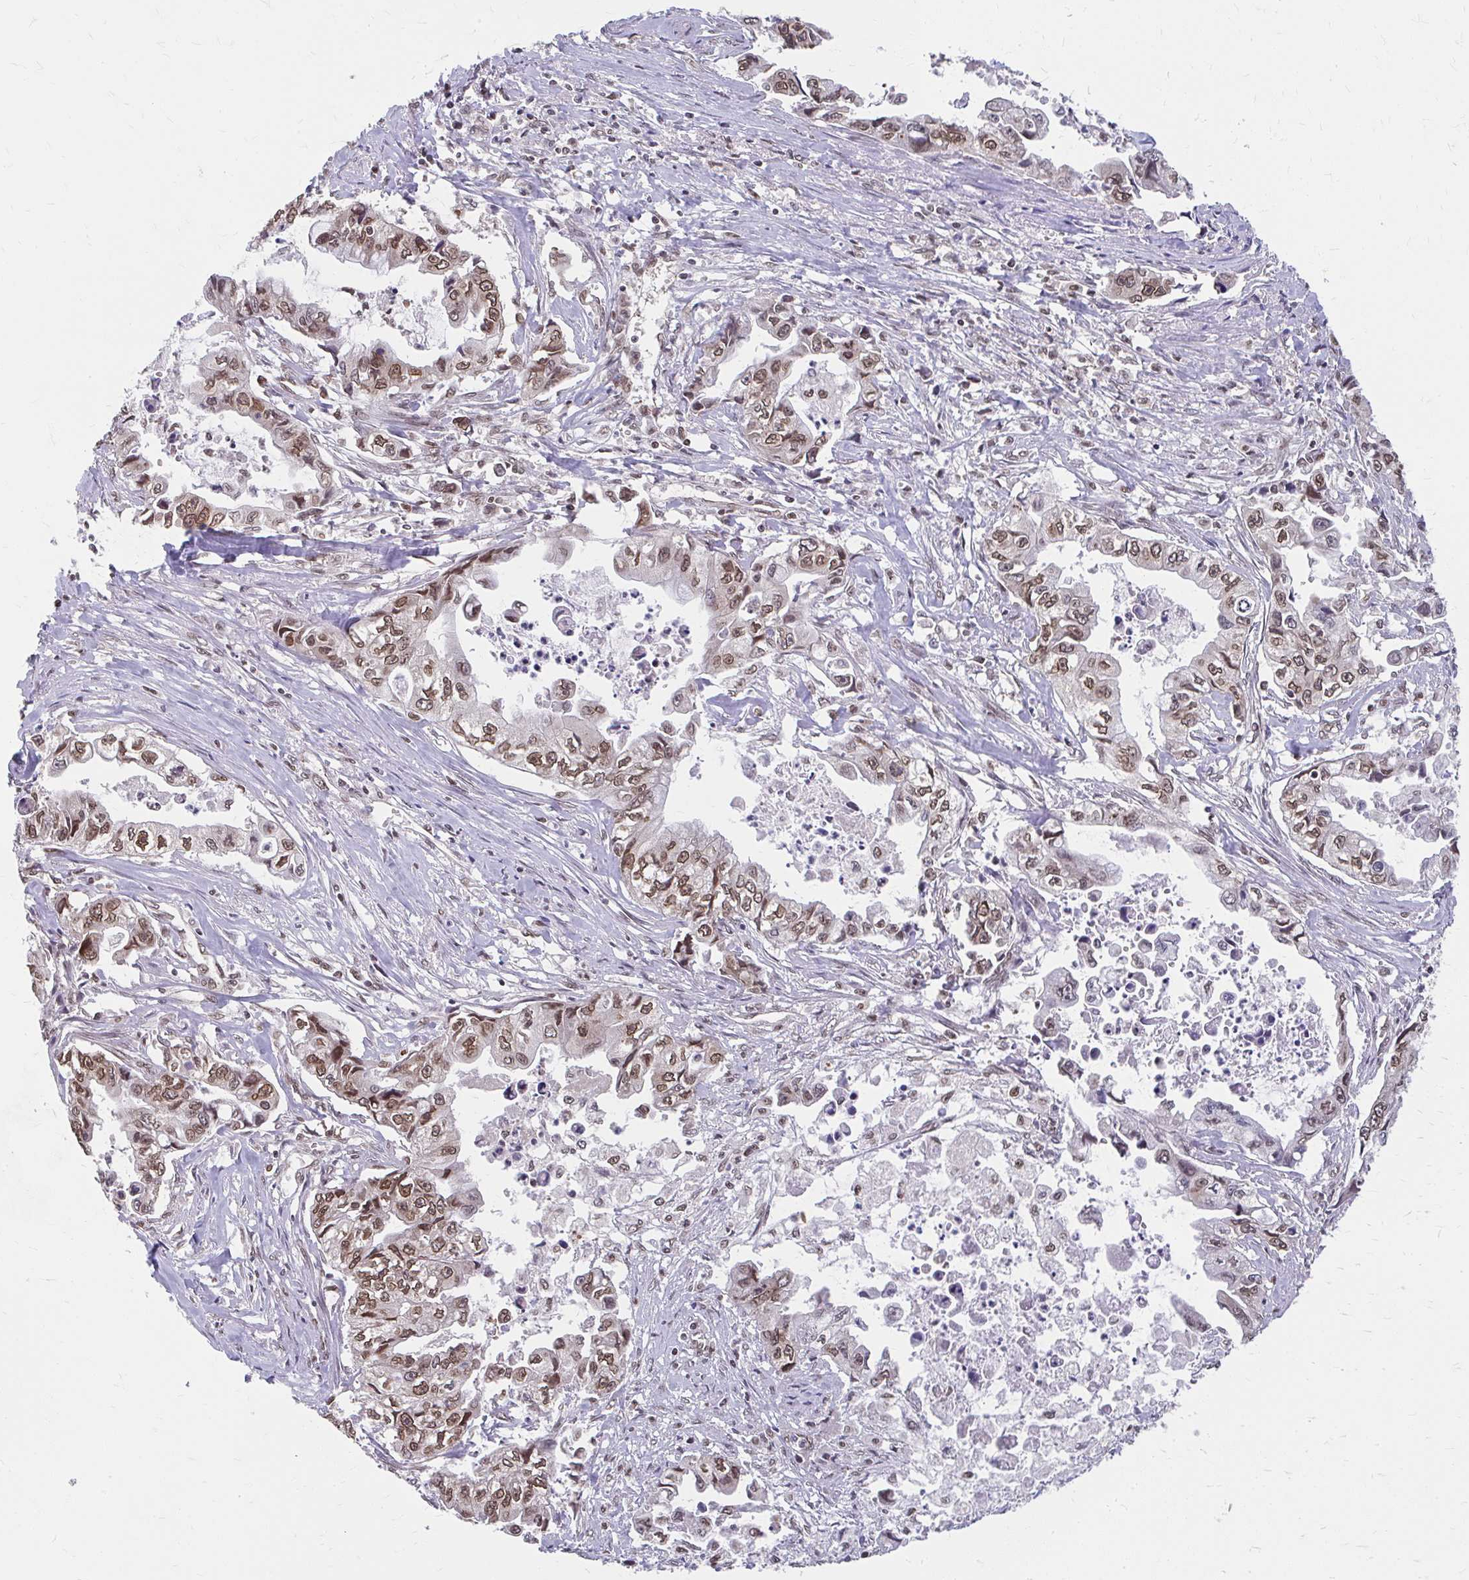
{"staining": {"intensity": "moderate", "quantity": ">75%", "location": "cytoplasmic/membranous,nuclear"}, "tissue": "pancreatic cancer", "cell_type": "Tumor cells", "image_type": "cancer", "snomed": [{"axis": "morphology", "description": "Adenocarcinoma, NOS"}, {"axis": "topography", "description": "Pancreas"}], "caption": "Moderate cytoplasmic/membranous and nuclear staining is appreciated in about >75% of tumor cells in pancreatic adenocarcinoma.", "gene": "XPO1", "patient": {"sex": "male", "age": 66}}